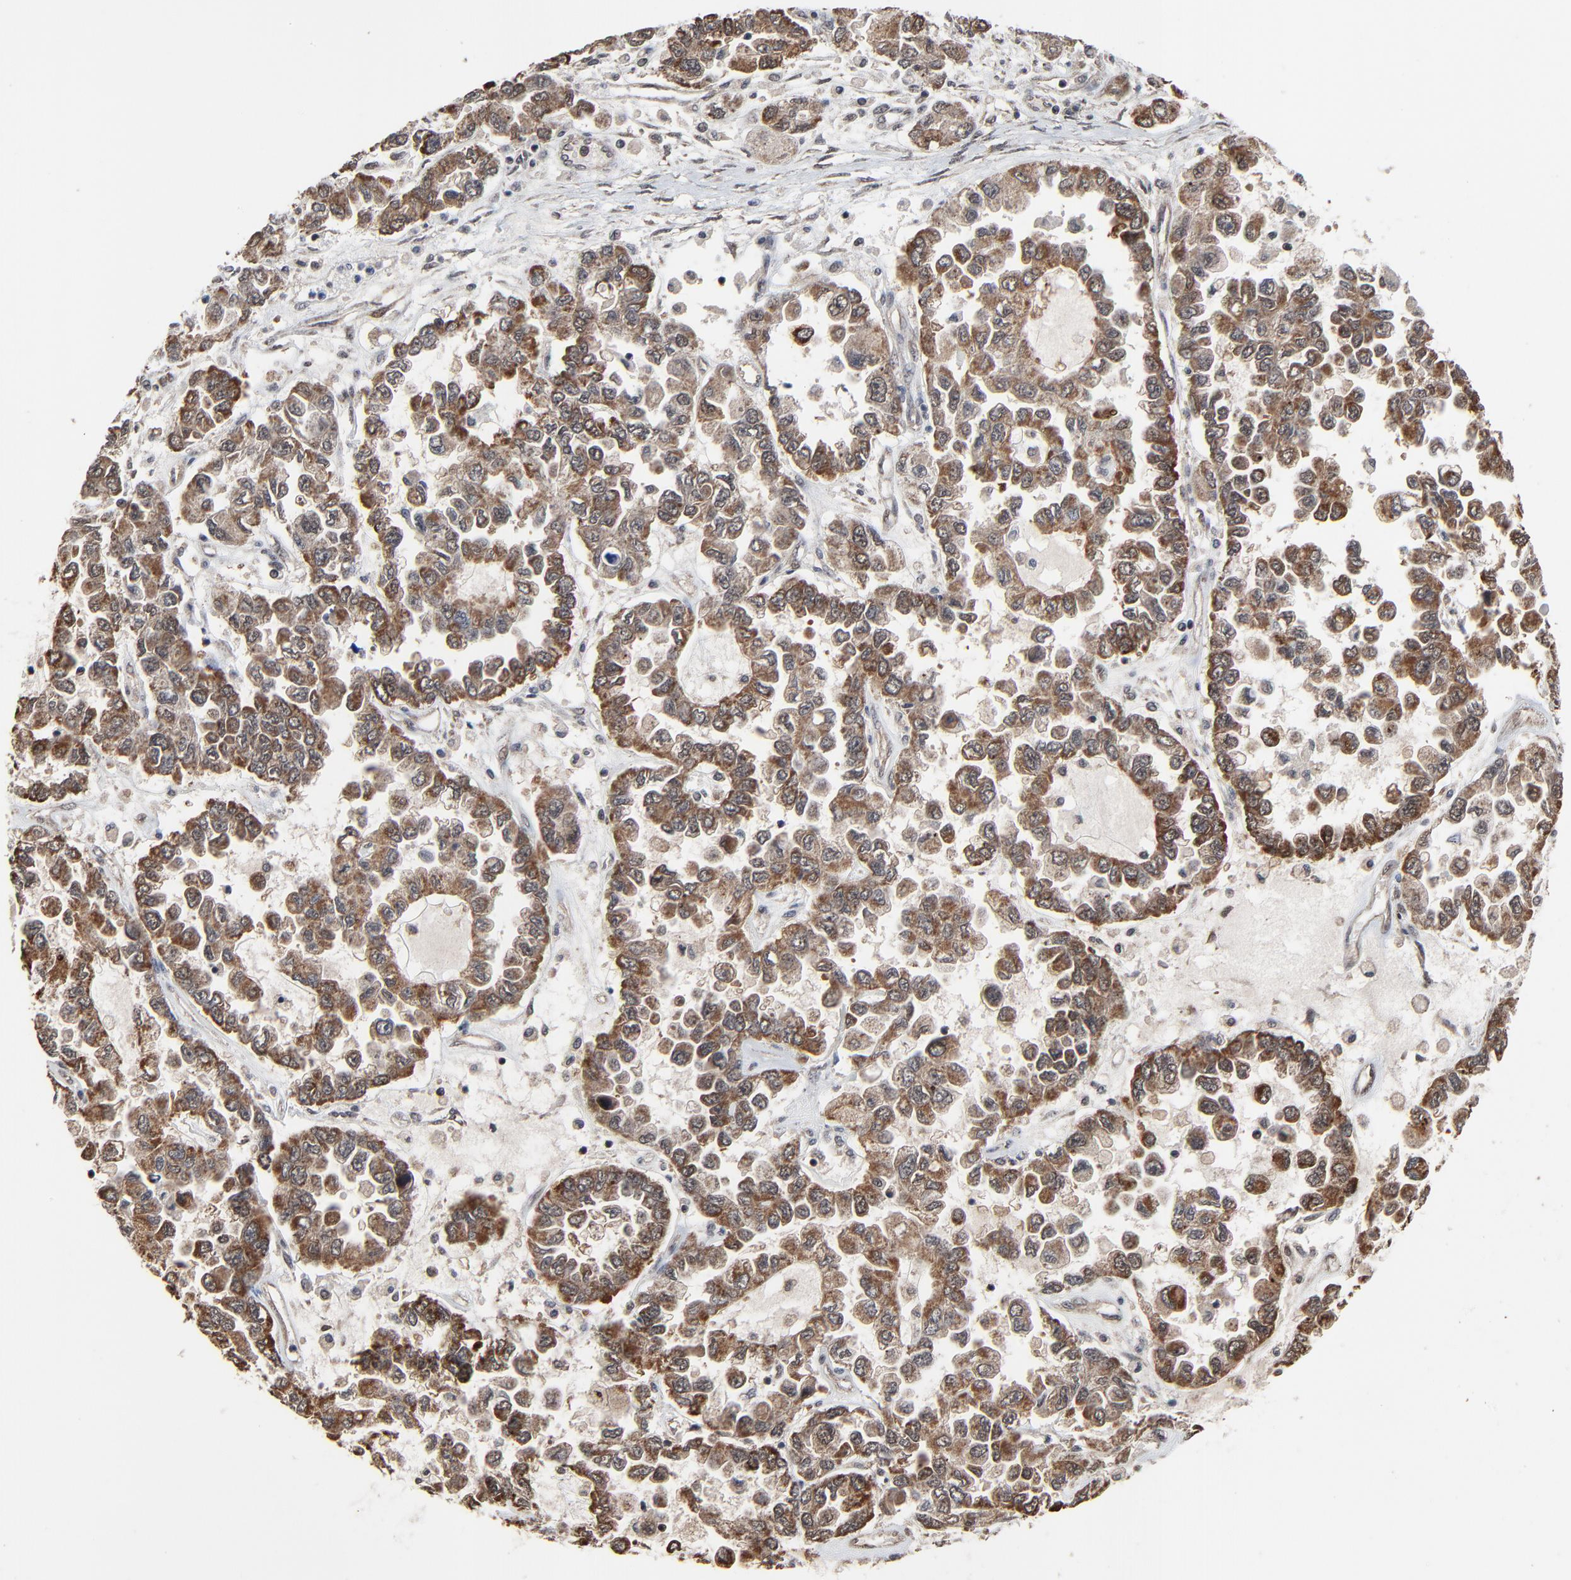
{"staining": {"intensity": "moderate", "quantity": "25%-75%", "location": "cytoplasmic/membranous"}, "tissue": "ovarian cancer", "cell_type": "Tumor cells", "image_type": "cancer", "snomed": [{"axis": "morphology", "description": "Cystadenocarcinoma, serous, NOS"}, {"axis": "topography", "description": "Ovary"}], "caption": "Moderate cytoplasmic/membranous protein staining is appreciated in about 25%-75% of tumor cells in ovarian cancer (serous cystadenocarcinoma).", "gene": "RHOJ", "patient": {"sex": "female", "age": 84}}